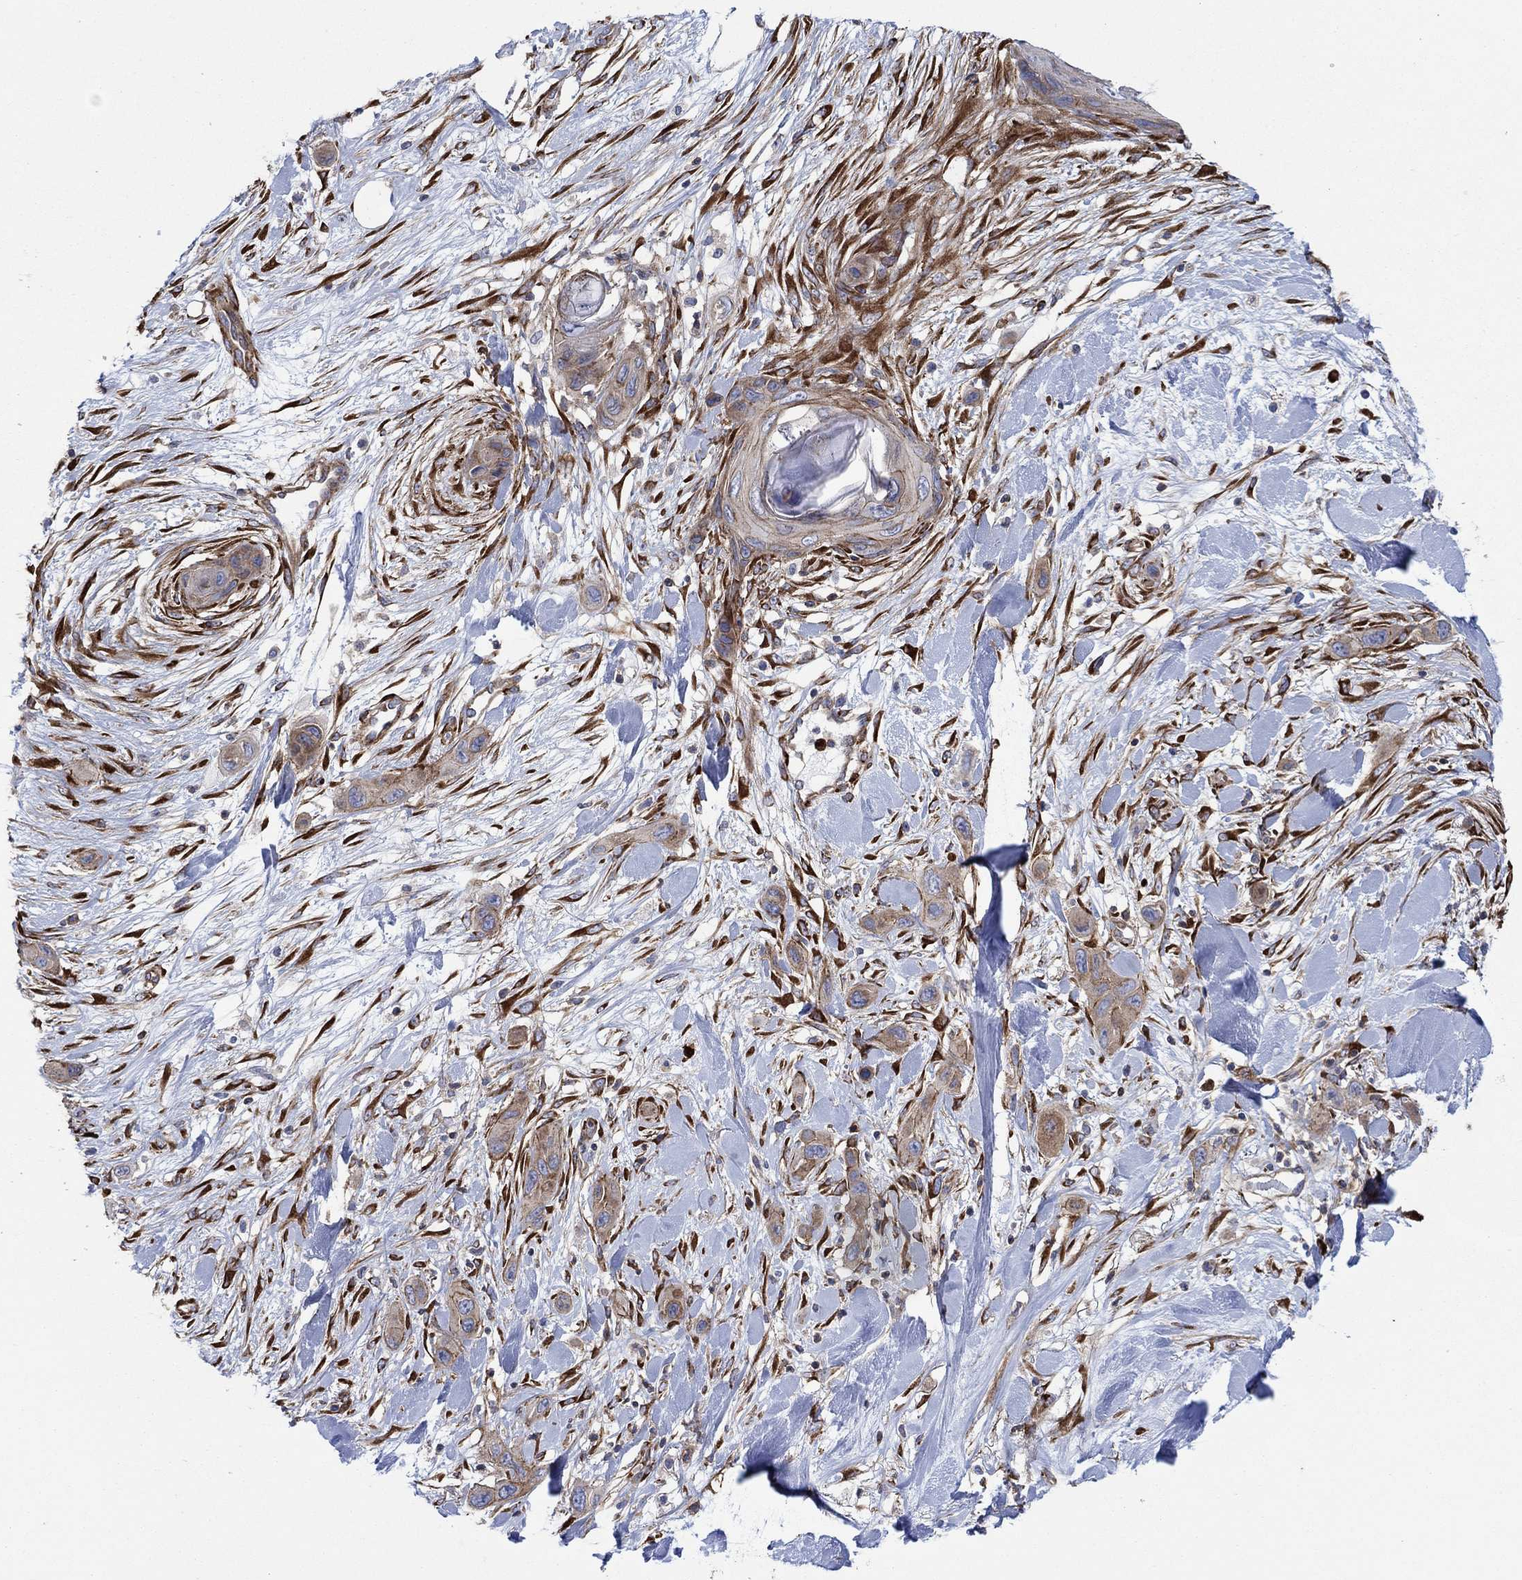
{"staining": {"intensity": "weak", "quantity": ">75%", "location": "cytoplasmic/membranous"}, "tissue": "skin cancer", "cell_type": "Tumor cells", "image_type": "cancer", "snomed": [{"axis": "morphology", "description": "Squamous cell carcinoma, NOS"}, {"axis": "topography", "description": "Skin"}], "caption": "Squamous cell carcinoma (skin) stained with DAB (3,3'-diaminobenzidine) immunohistochemistry (IHC) displays low levels of weak cytoplasmic/membranous positivity in approximately >75% of tumor cells.", "gene": "PAG1", "patient": {"sex": "male", "age": 79}}